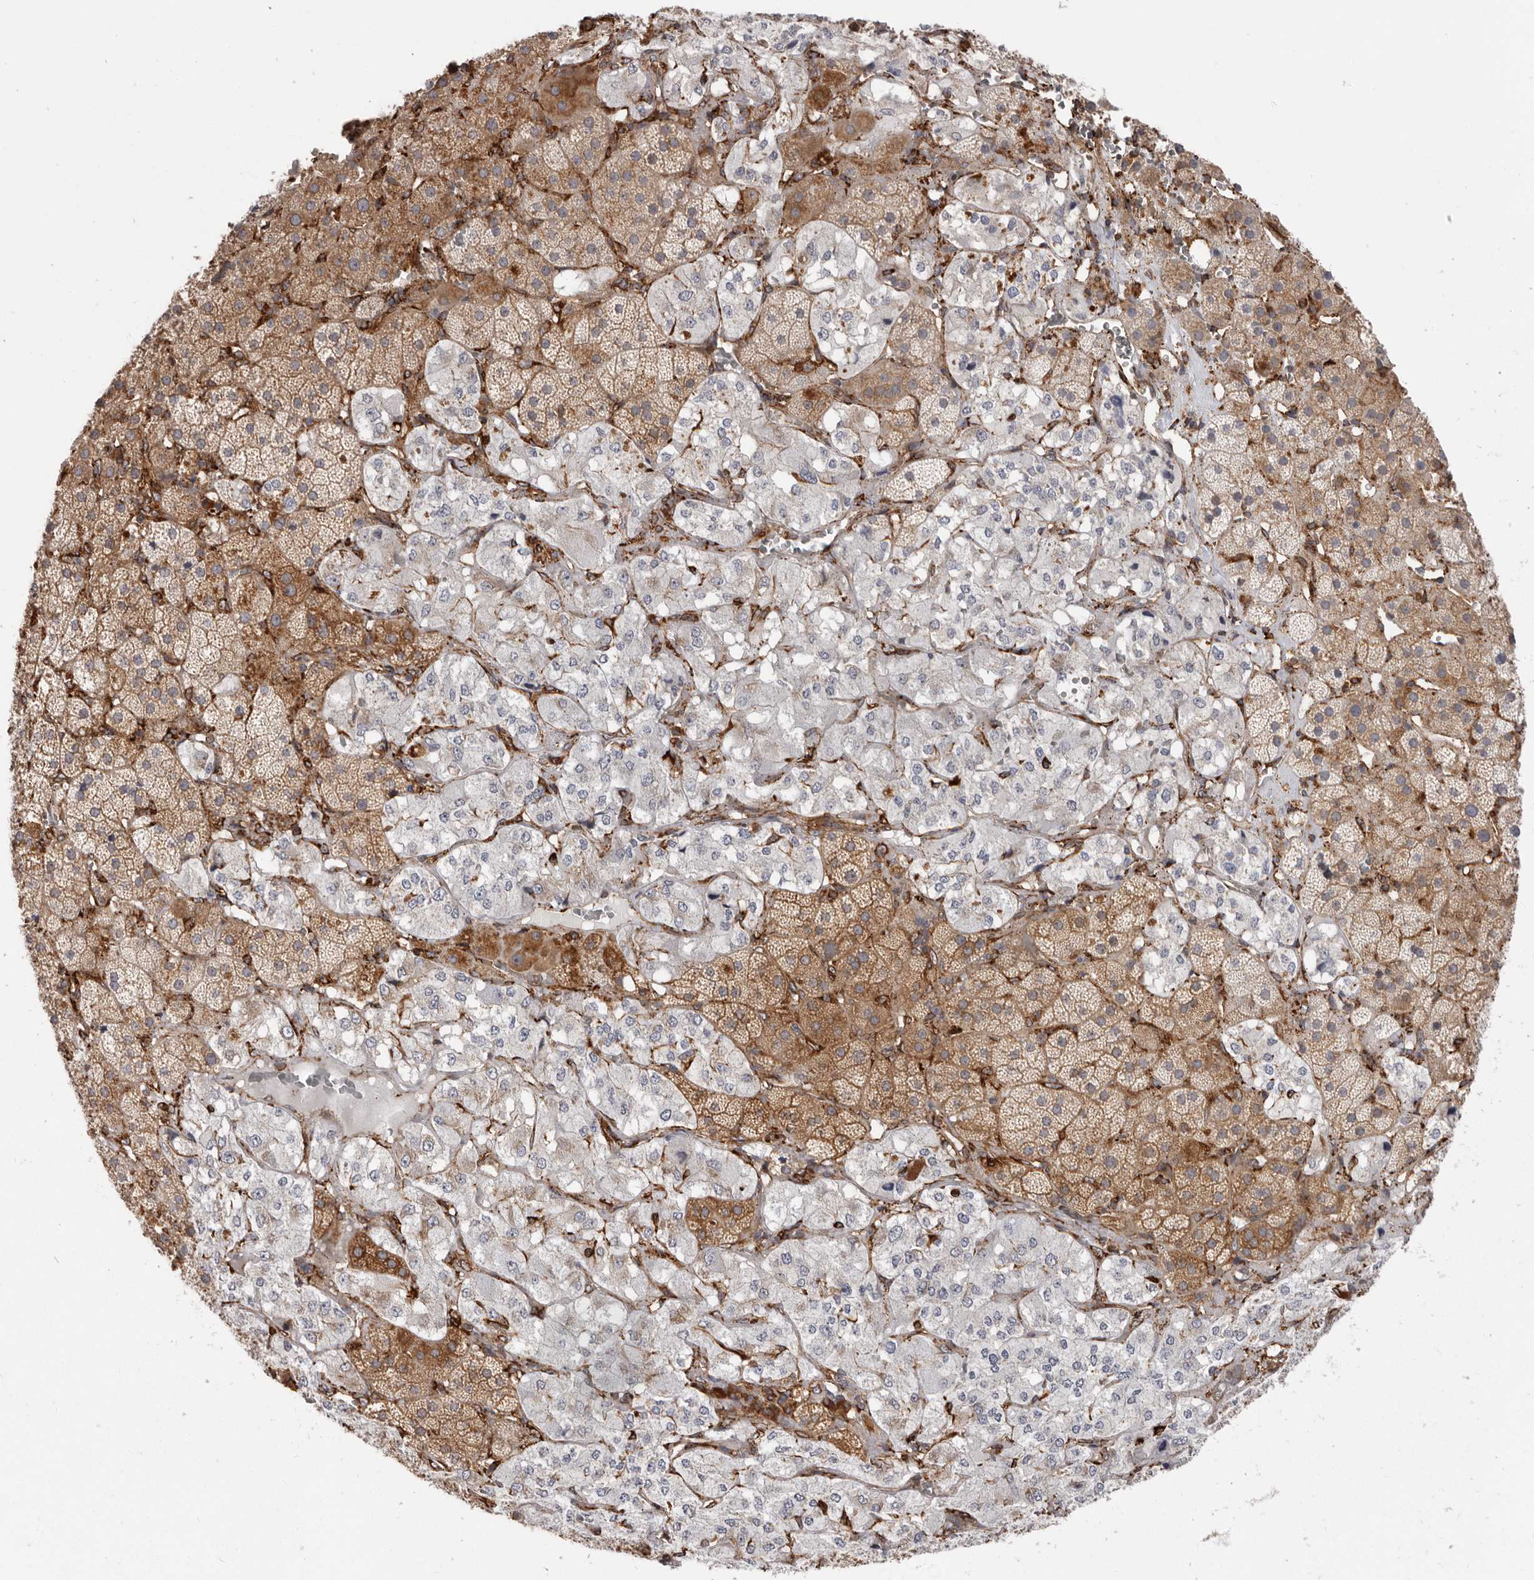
{"staining": {"intensity": "moderate", "quantity": ">75%", "location": "cytoplasmic/membranous"}, "tissue": "adrenal gland", "cell_type": "Glandular cells", "image_type": "normal", "snomed": [{"axis": "morphology", "description": "Normal tissue, NOS"}, {"axis": "topography", "description": "Adrenal gland"}], "caption": "IHC (DAB (3,3'-diaminobenzidine)) staining of unremarkable human adrenal gland reveals moderate cytoplasmic/membranous protein expression in approximately >75% of glandular cells.", "gene": "WDTC1", "patient": {"sex": "male", "age": 57}}